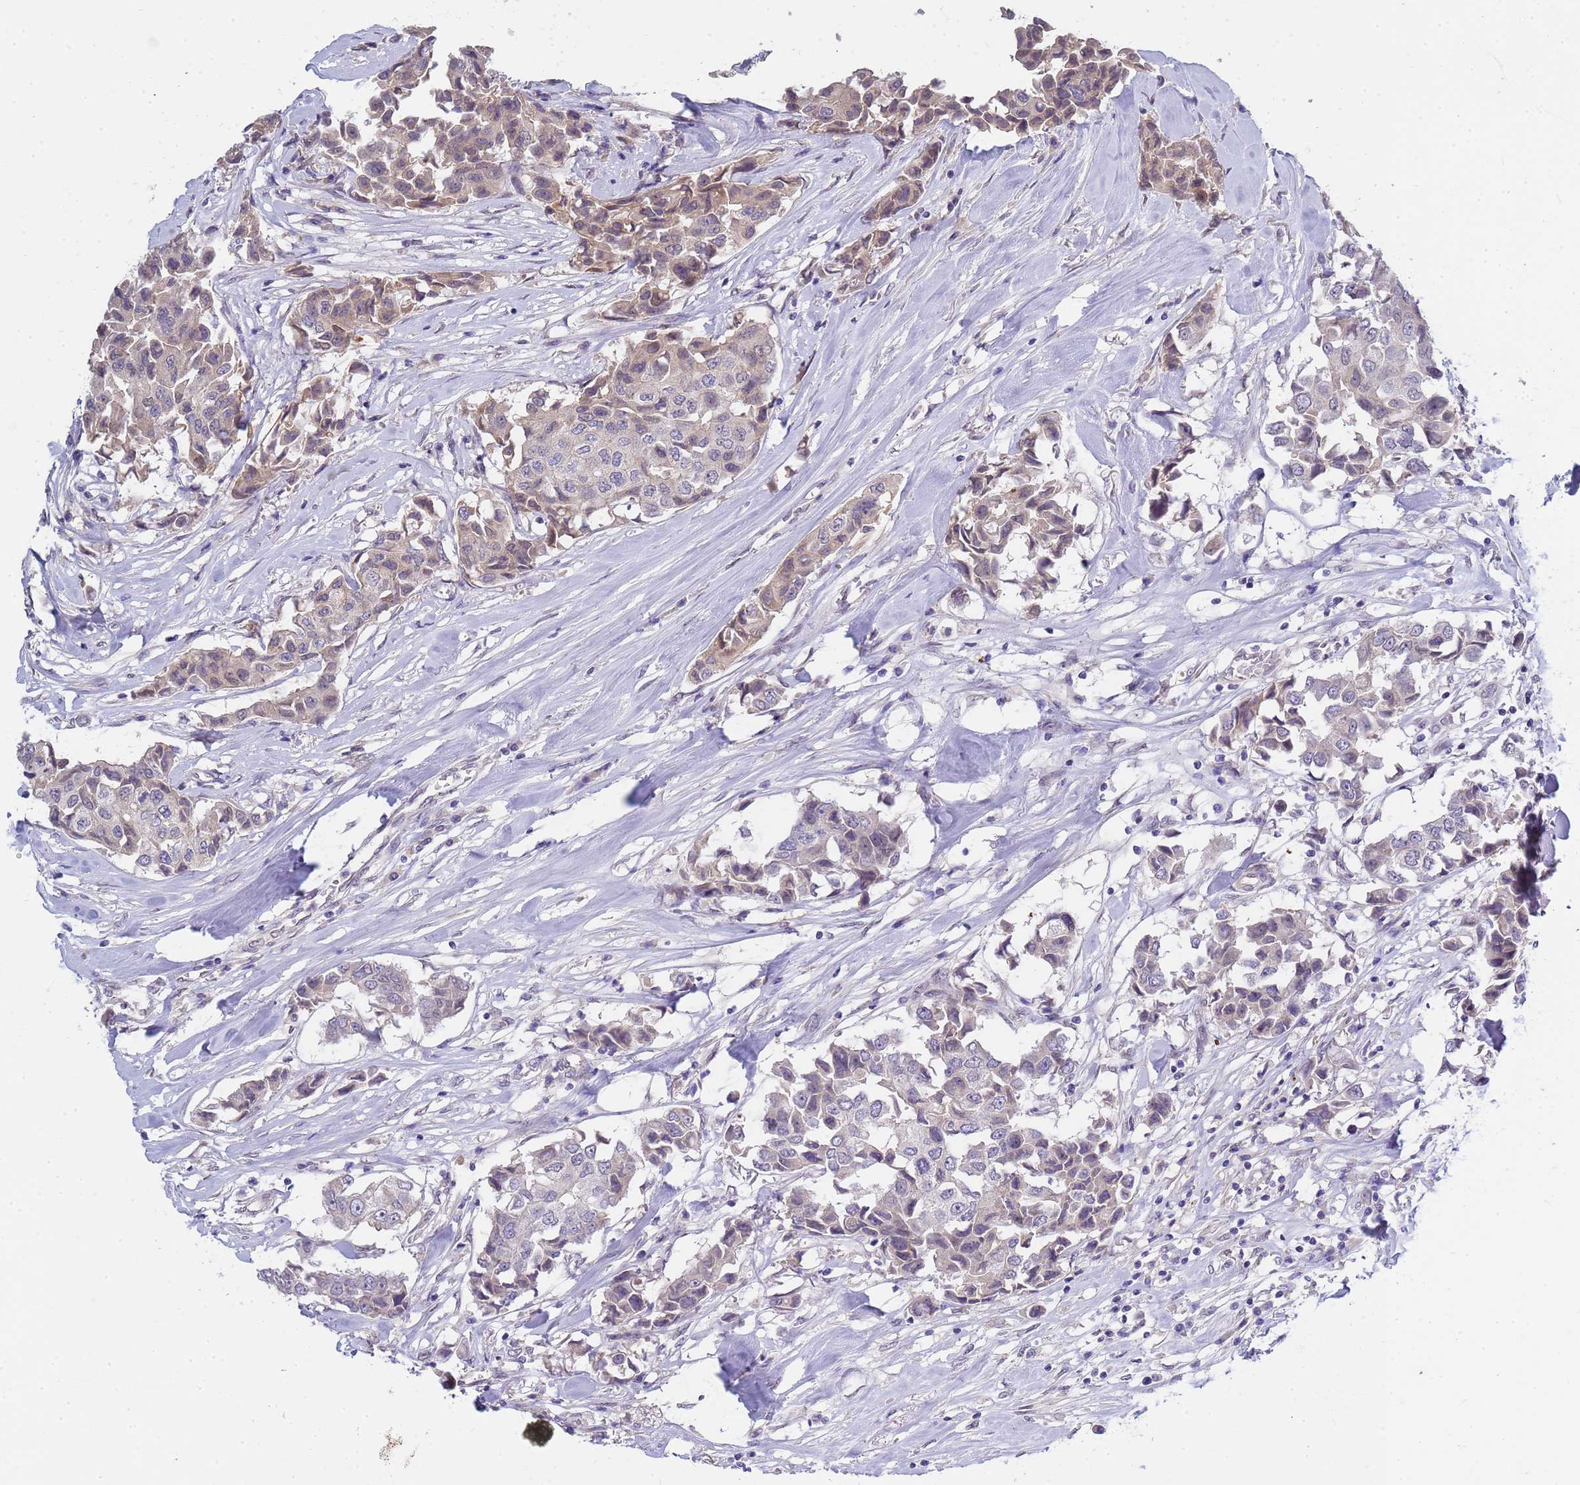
{"staining": {"intensity": "weak", "quantity": "<25%", "location": "cytoplasmic/membranous"}, "tissue": "breast cancer", "cell_type": "Tumor cells", "image_type": "cancer", "snomed": [{"axis": "morphology", "description": "Duct carcinoma"}, {"axis": "topography", "description": "Breast"}], "caption": "This photomicrograph is of breast infiltrating ductal carcinoma stained with immunohistochemistry (IHC) to label a protein in brown with the nuclei are counter-stained blue. There is no staining in tumor cells.", "gene": "TRMT10A", "patient": {"sex": "female", "age": 80}}